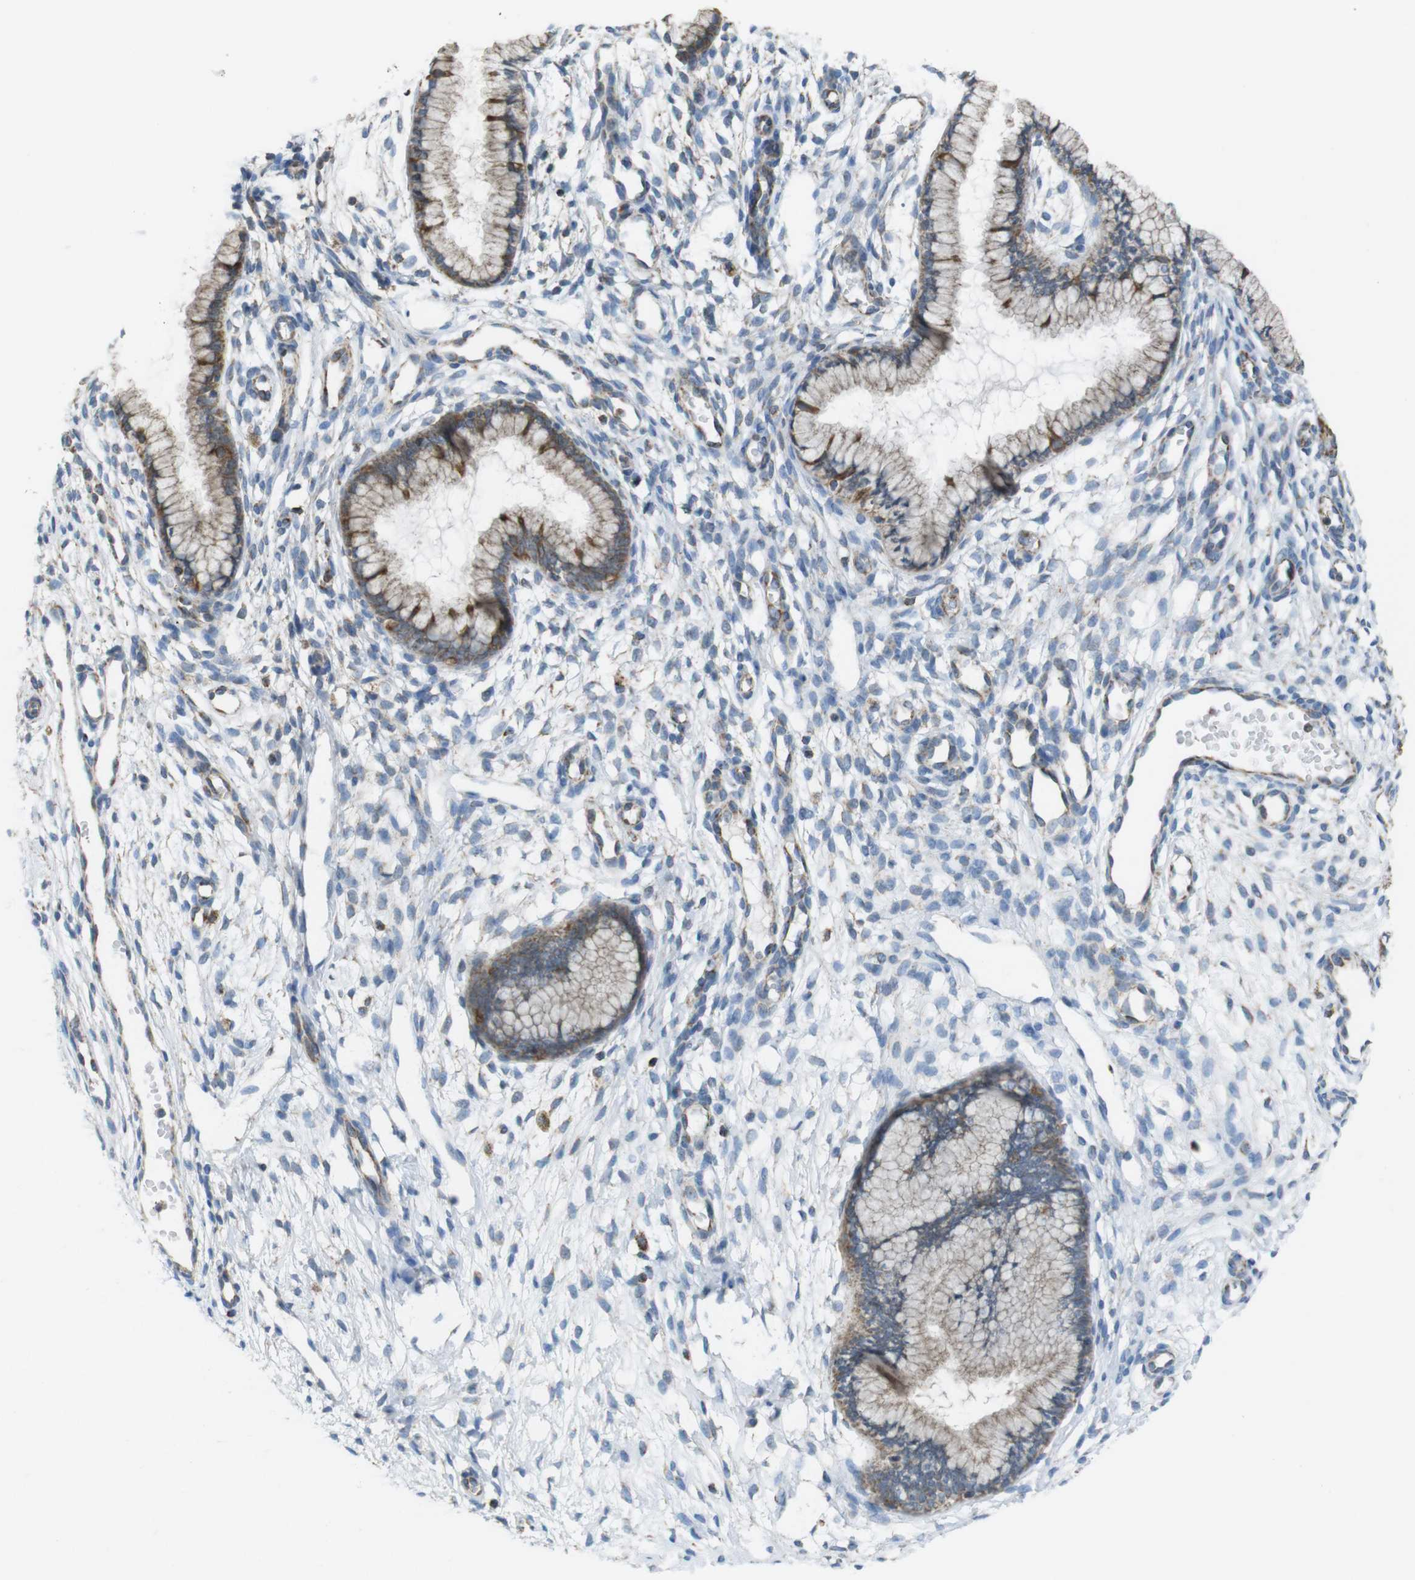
{"staining": {"intensity": "moderate", "quantity": ">75%", "location": "cytoplasmic/membranous"}, "tissue": "cervix", "cell_type": "Glandular cells", "image_type": "normal", "snomed": [{"axis": "morphology", "description": "Normal tissue, NOS"}, {"axis": "topography", "description": "Cervix"}], "caption": "Immunohistochemistry (DAB) staining of benign cervix shows moderate cytoplasmic/membranous protein positivity in about >75% of glandular cells. The staining was performed using DAB (3,3'-diaminobenzidine), with brown indicating positive protein expression. Nuclei are stained blue with hematoxylin.", "gene": "GRIK1", "patient": {"sex": "female", "age": 65}}